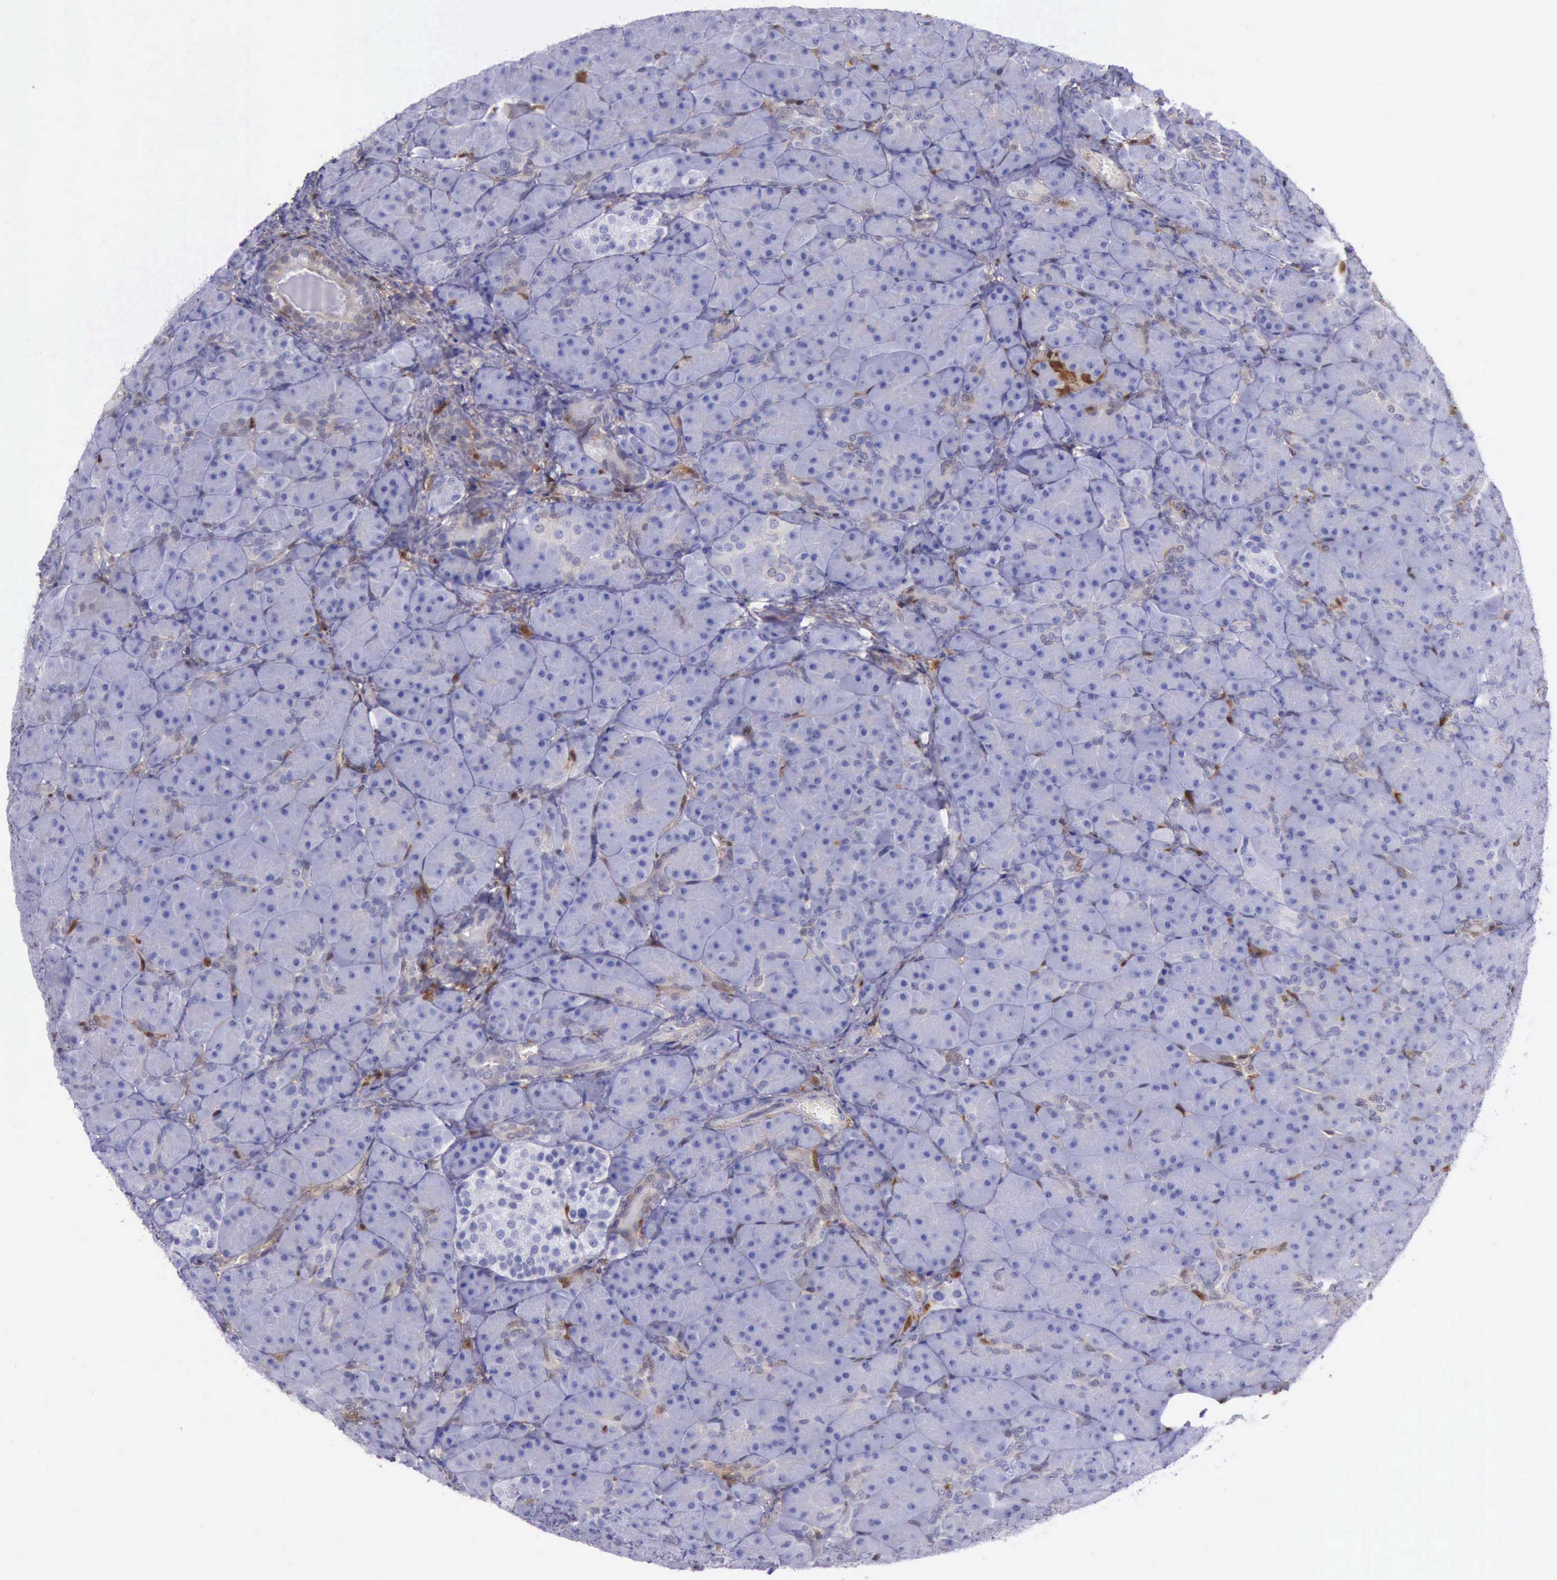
{"staining": {"intensity": "negative", "quantity": "none", "location": "none"}, "tissue": "pancreas", "cell_type": "Exocrine glandular cells", "image_type": "normal", "snomed": [{"axis": "morphology", "description": "Normal tissue, NOS"}, {"axis": "topography", "description": "Pancreas"}], "caption": "Exocrine glandular cells show no significant protein expression in normal pancreas.", "gene": "TYMP", "patient": {"sex": "male", "age": 66}}